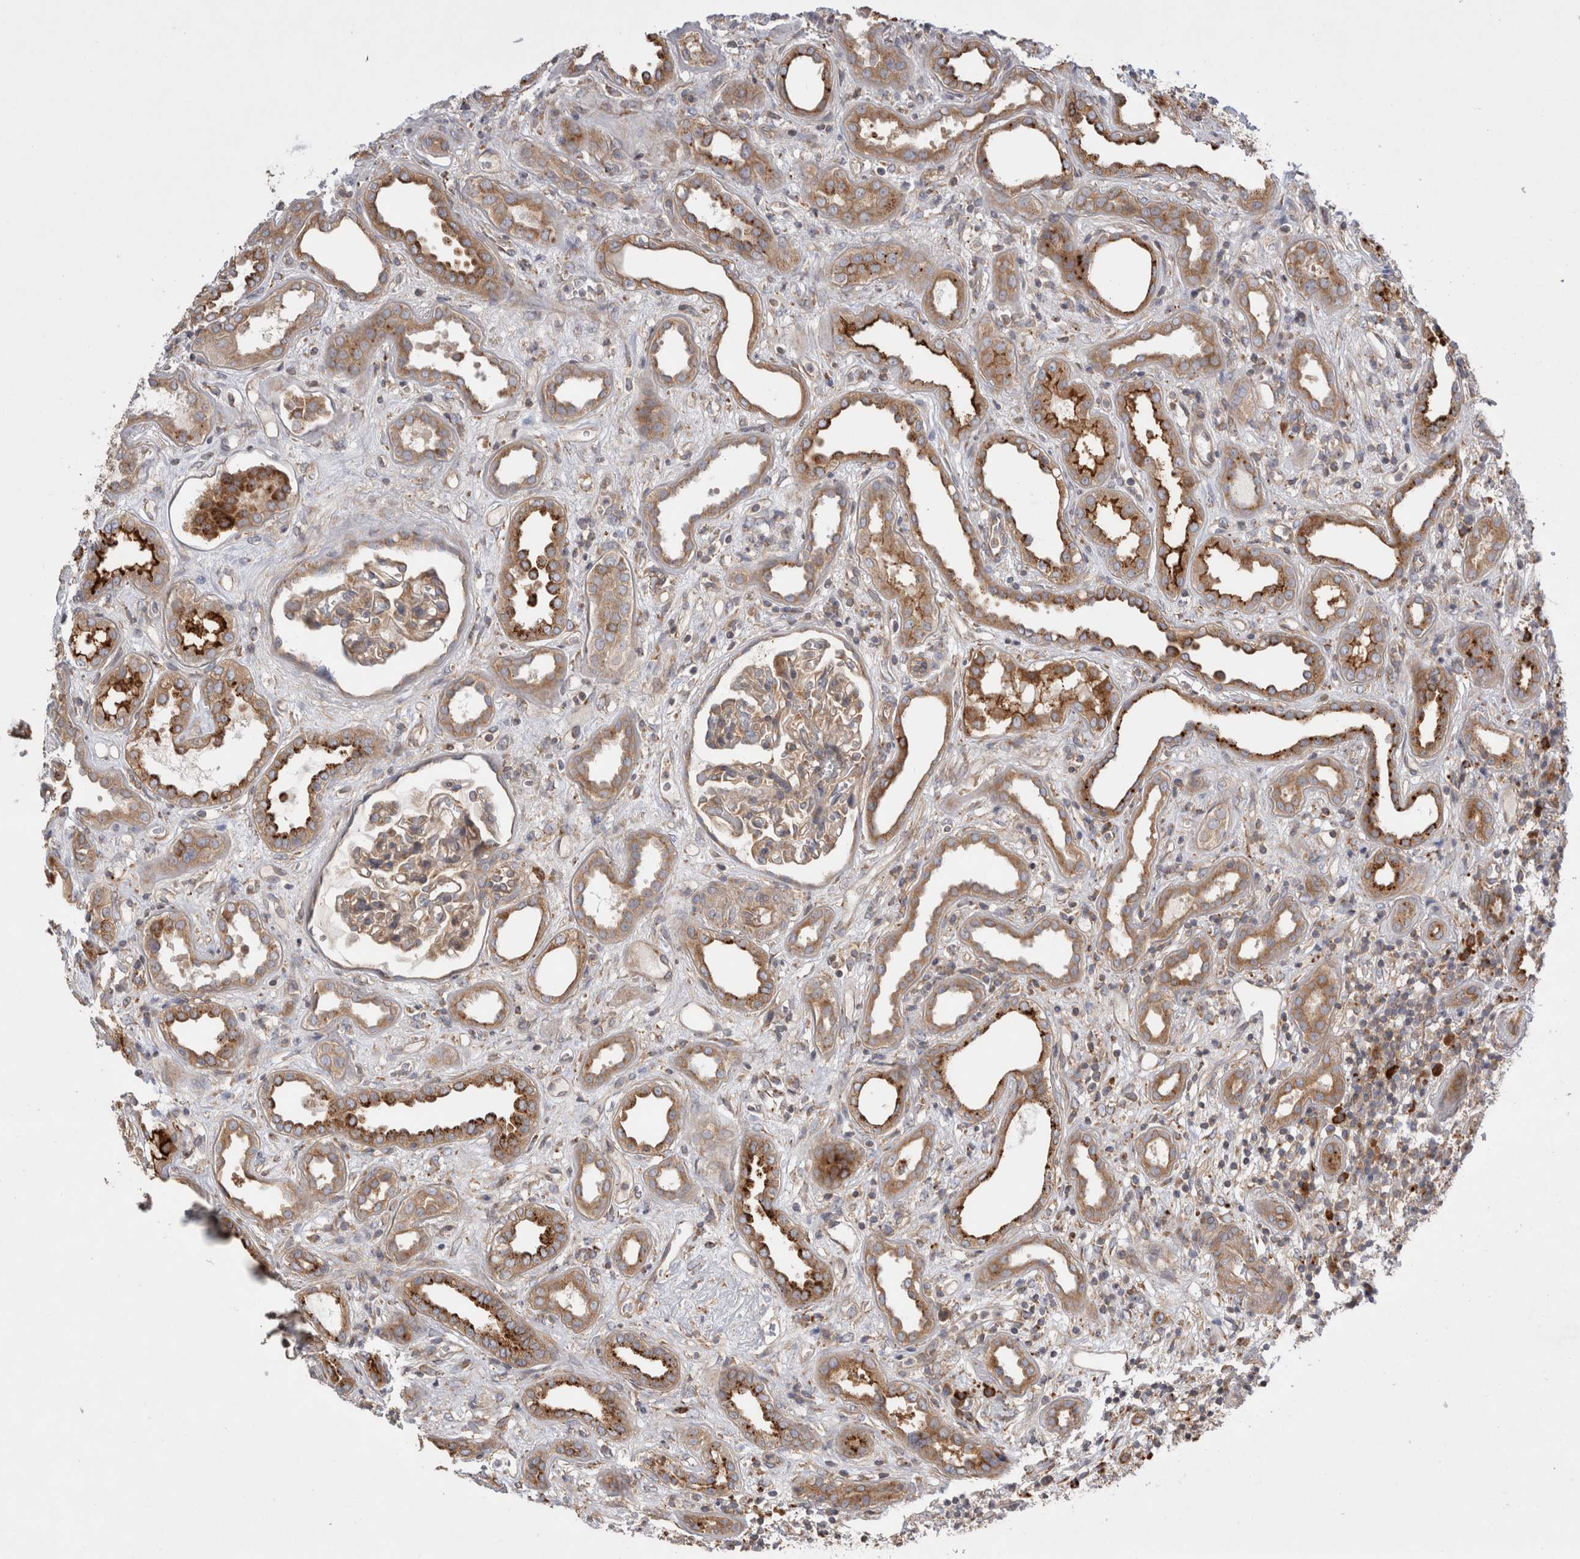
{"staining": {"intensity": "moderate", "quantity": ">75%", "location": "cytoplasmic/membranous"}, "tissue": "kidney", "cell_type": "Cells in glomeruli", "image_type": "normal", "snomed": [{"axis": "morphology", "description": "Normal tissue, NOS"}, {"axis": "topography", "description": "Kidney"}], "caption": "Immunohistochemistry histopathology image of unremarkable kidney: human kidney stained using IHC demonstrates medium levels of moderate protein expression localized specifically in the cytoplasmic/membranous of cells in glomeruli, appearing as a cytoplasmic/membranous brown color.", "gene": "PDCD10", "patient": {"sex": "male", "age": 59}}